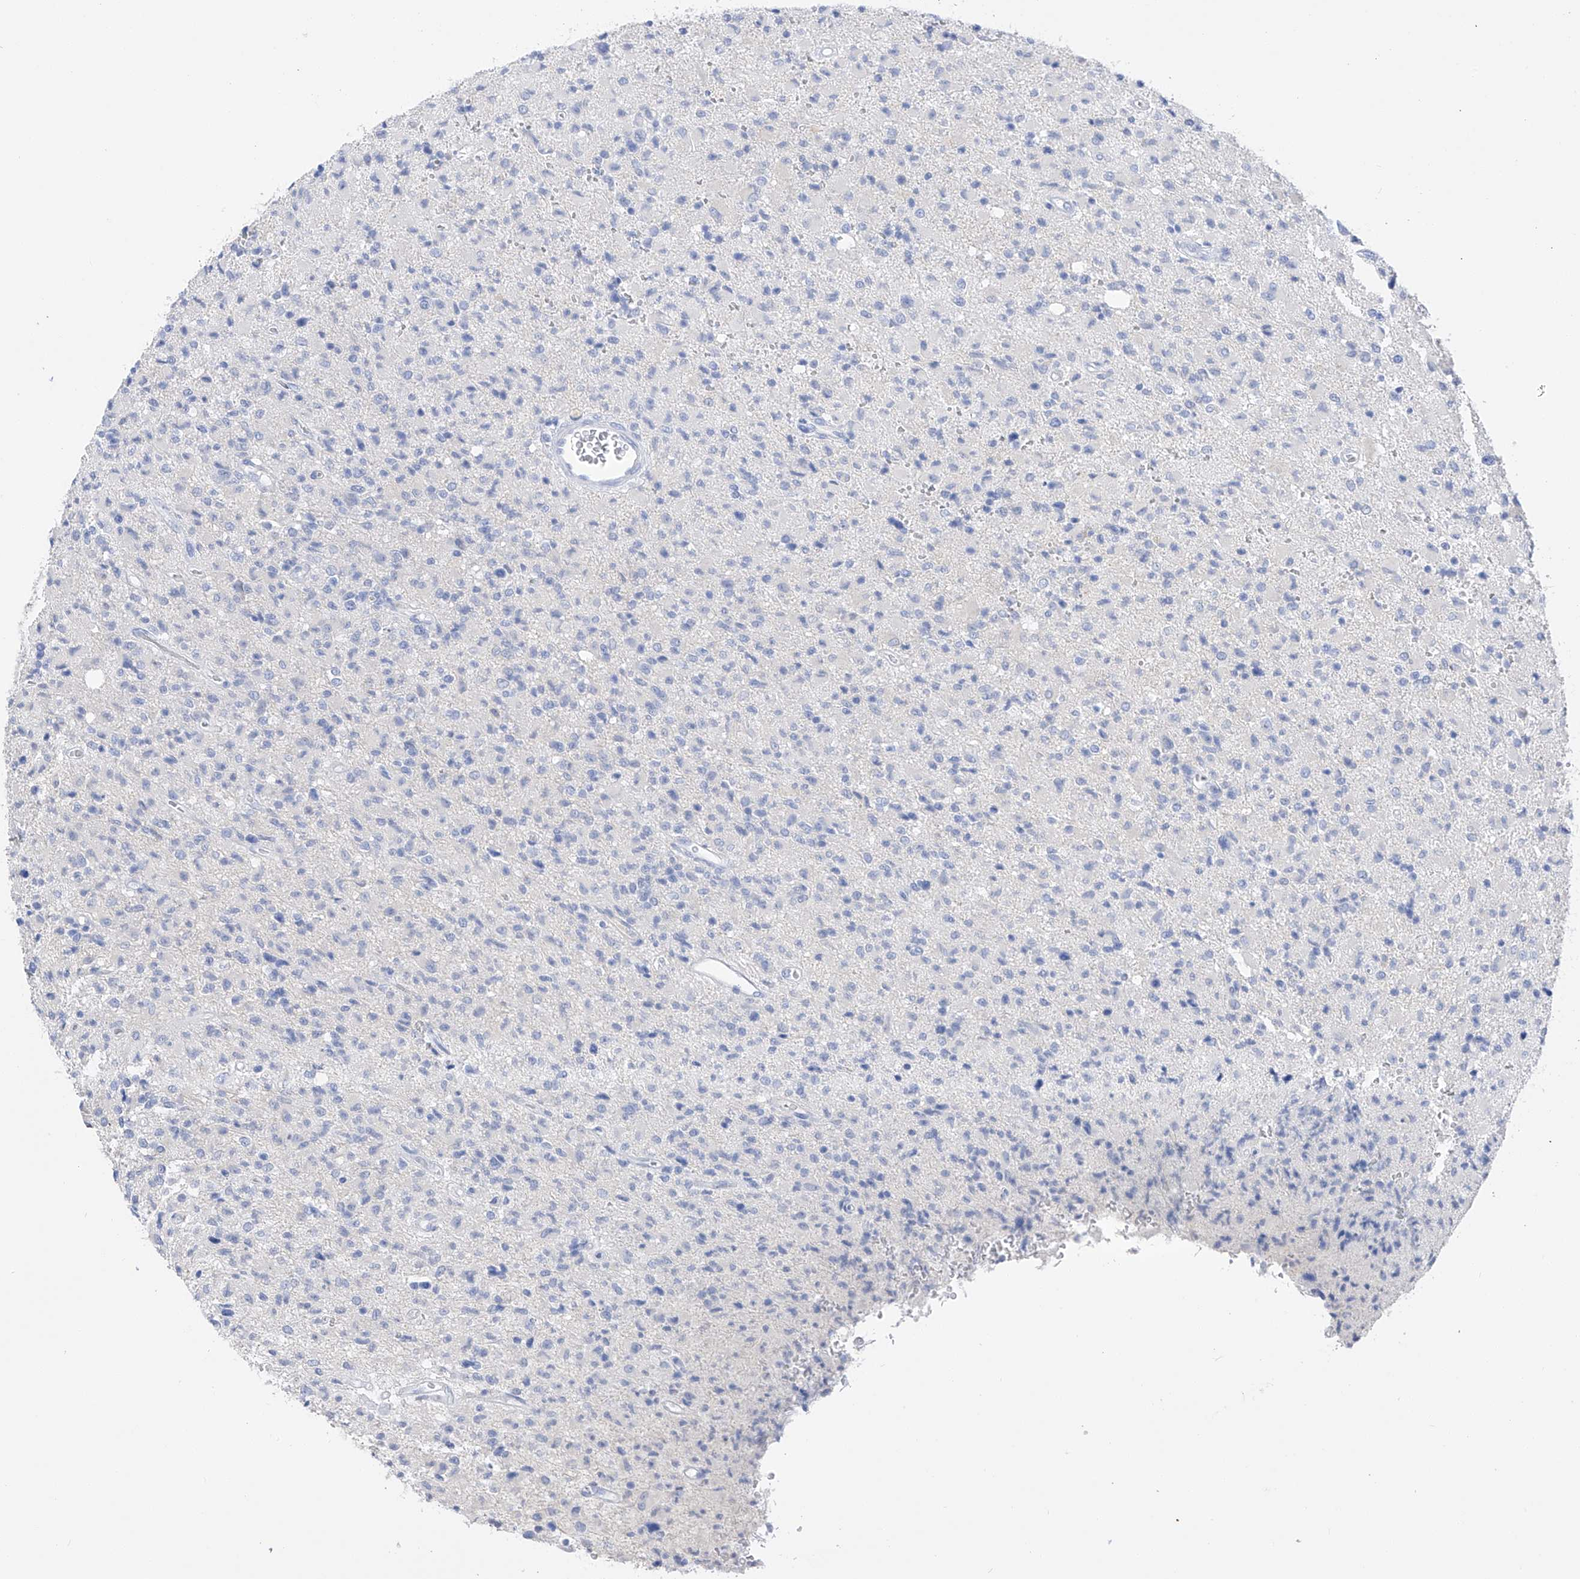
{"staining": {"intensity": "negative", "quantity": "none", "location": "none"}, "tissue": "glioma", "cell_type": "Tumor cells", "image_type": "cancer", "snomed": [{"axis": "morphology", "description": "Glioma, malignant, High grade"}, {"axis": "topography", "description": "Brain"}], "caption": "Histopathology image shows no protein expression in tumor cells of malignant glioma (high-grade) tissue.", "gene": "FLG", "patient": {"sex": "female", "age": 57}}